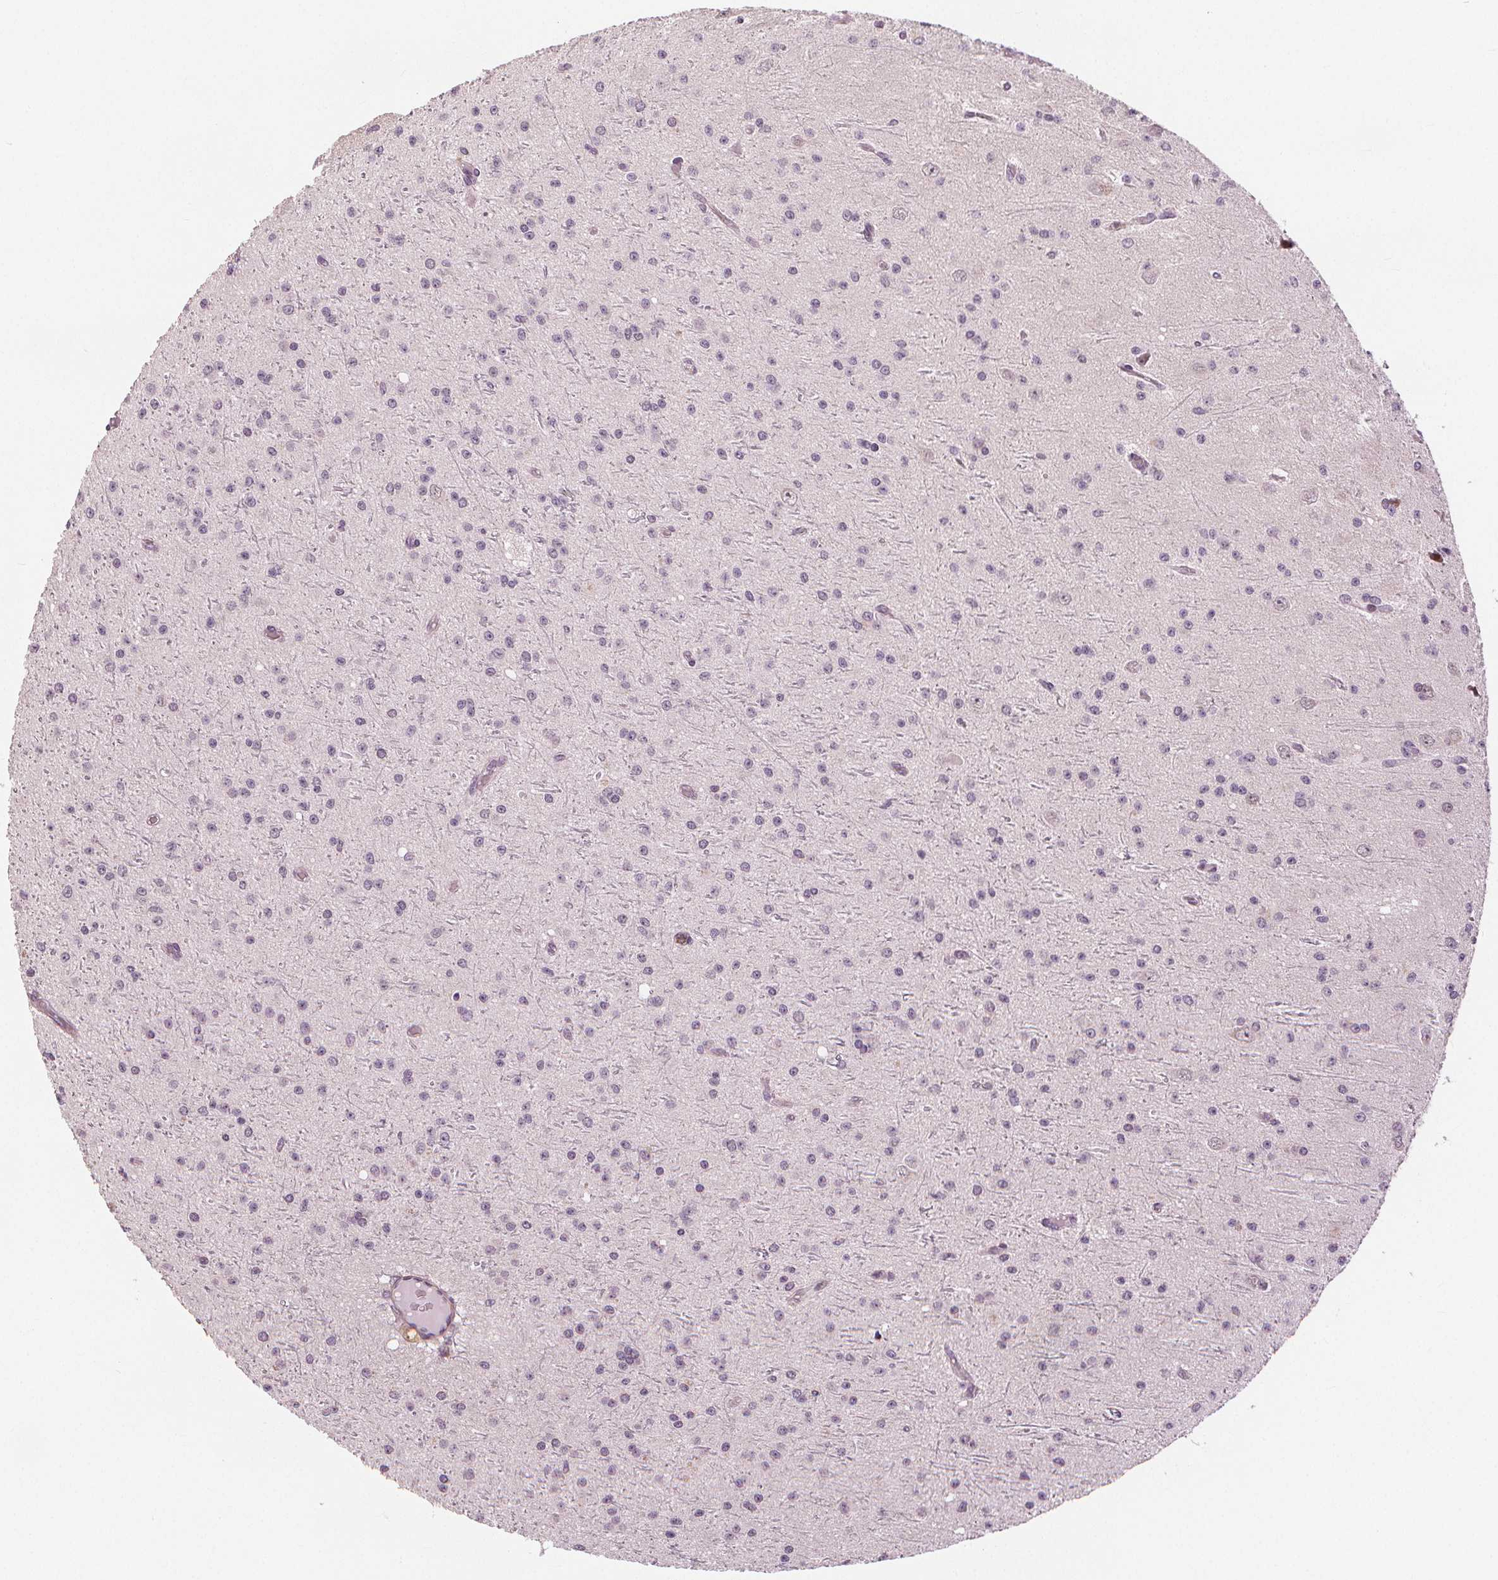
{"staining": {"intensity": "negative", "quantity": "none", "location": "none"}, "tissue": "glioma", "cell_type": "Tumor cells", "image_type": "cancer", "snomed": [{"axis": "morphology", "description": "Glioma, malignant, Low grade"}, {"axis": "topography", "description": "Brain"}], "caption": "A histopathology image of malignant glioma (low-grade) stained for a protein shows no brown staining in tumor cells. (Brightfield microscopy of DAB immunohistochemistry at high magnification).", "gene": "SLC34A1", "patient": {"sex": "male", "age": 27}}